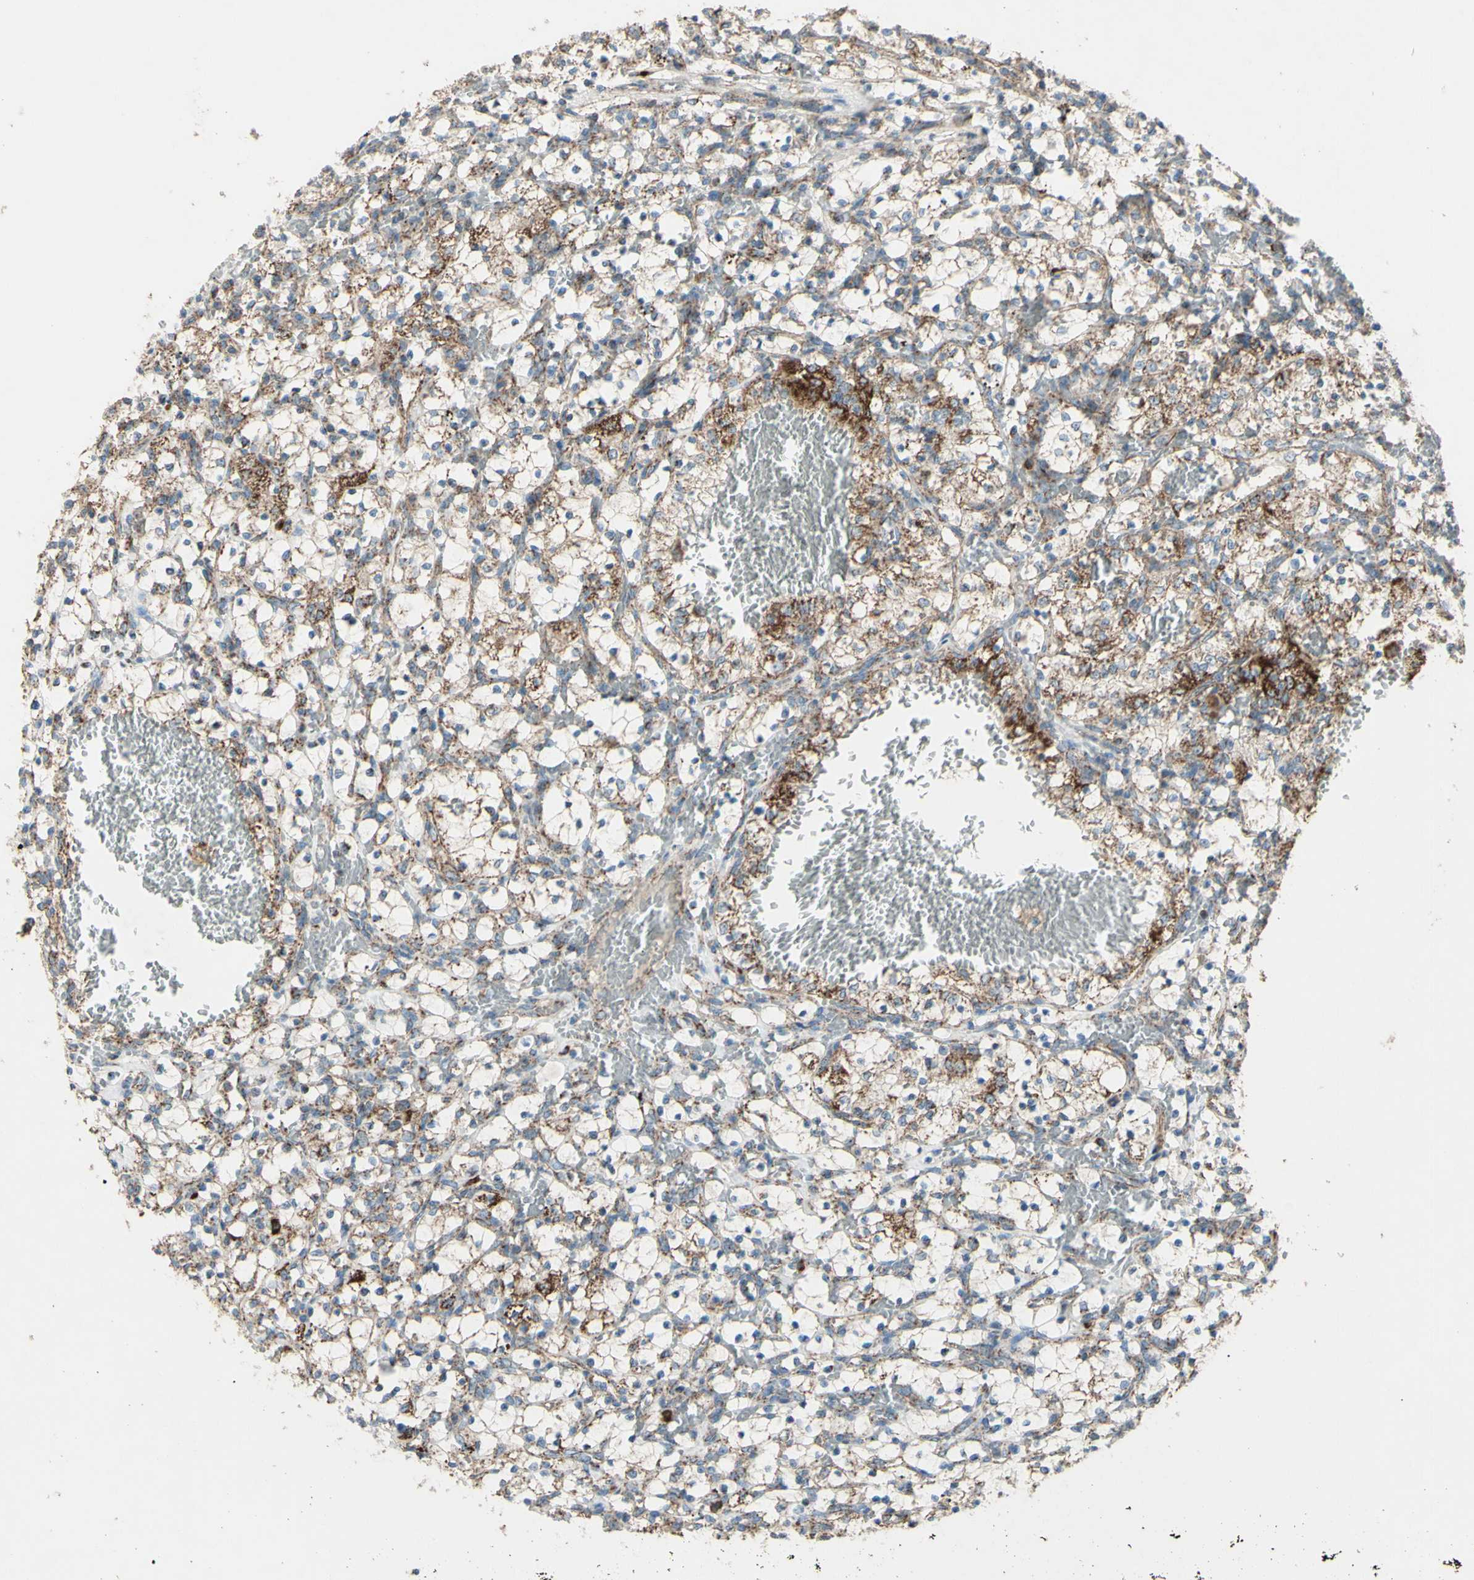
{"staining": {"intensity": "strong", "quantity": "25%-75%", "location": "cytoplasmic/membranous"}, "tissue": "renal cancer", "cell_type": "Tumor cells", "image_type": "cancer", "snomed": [{"axis": "morphology", "description": "Adenocarcinoma, NOS"}, {"axis": "topography", "description": "Kidney"}], "caption": "This is an image of IHC staining of renal cancer (adenocarcinoma), which shows strong expression in the cytoplasmic/membranous of tumor cells.", "gene": "RHOT1", "patient": {"sex": "female", "age": 69}}